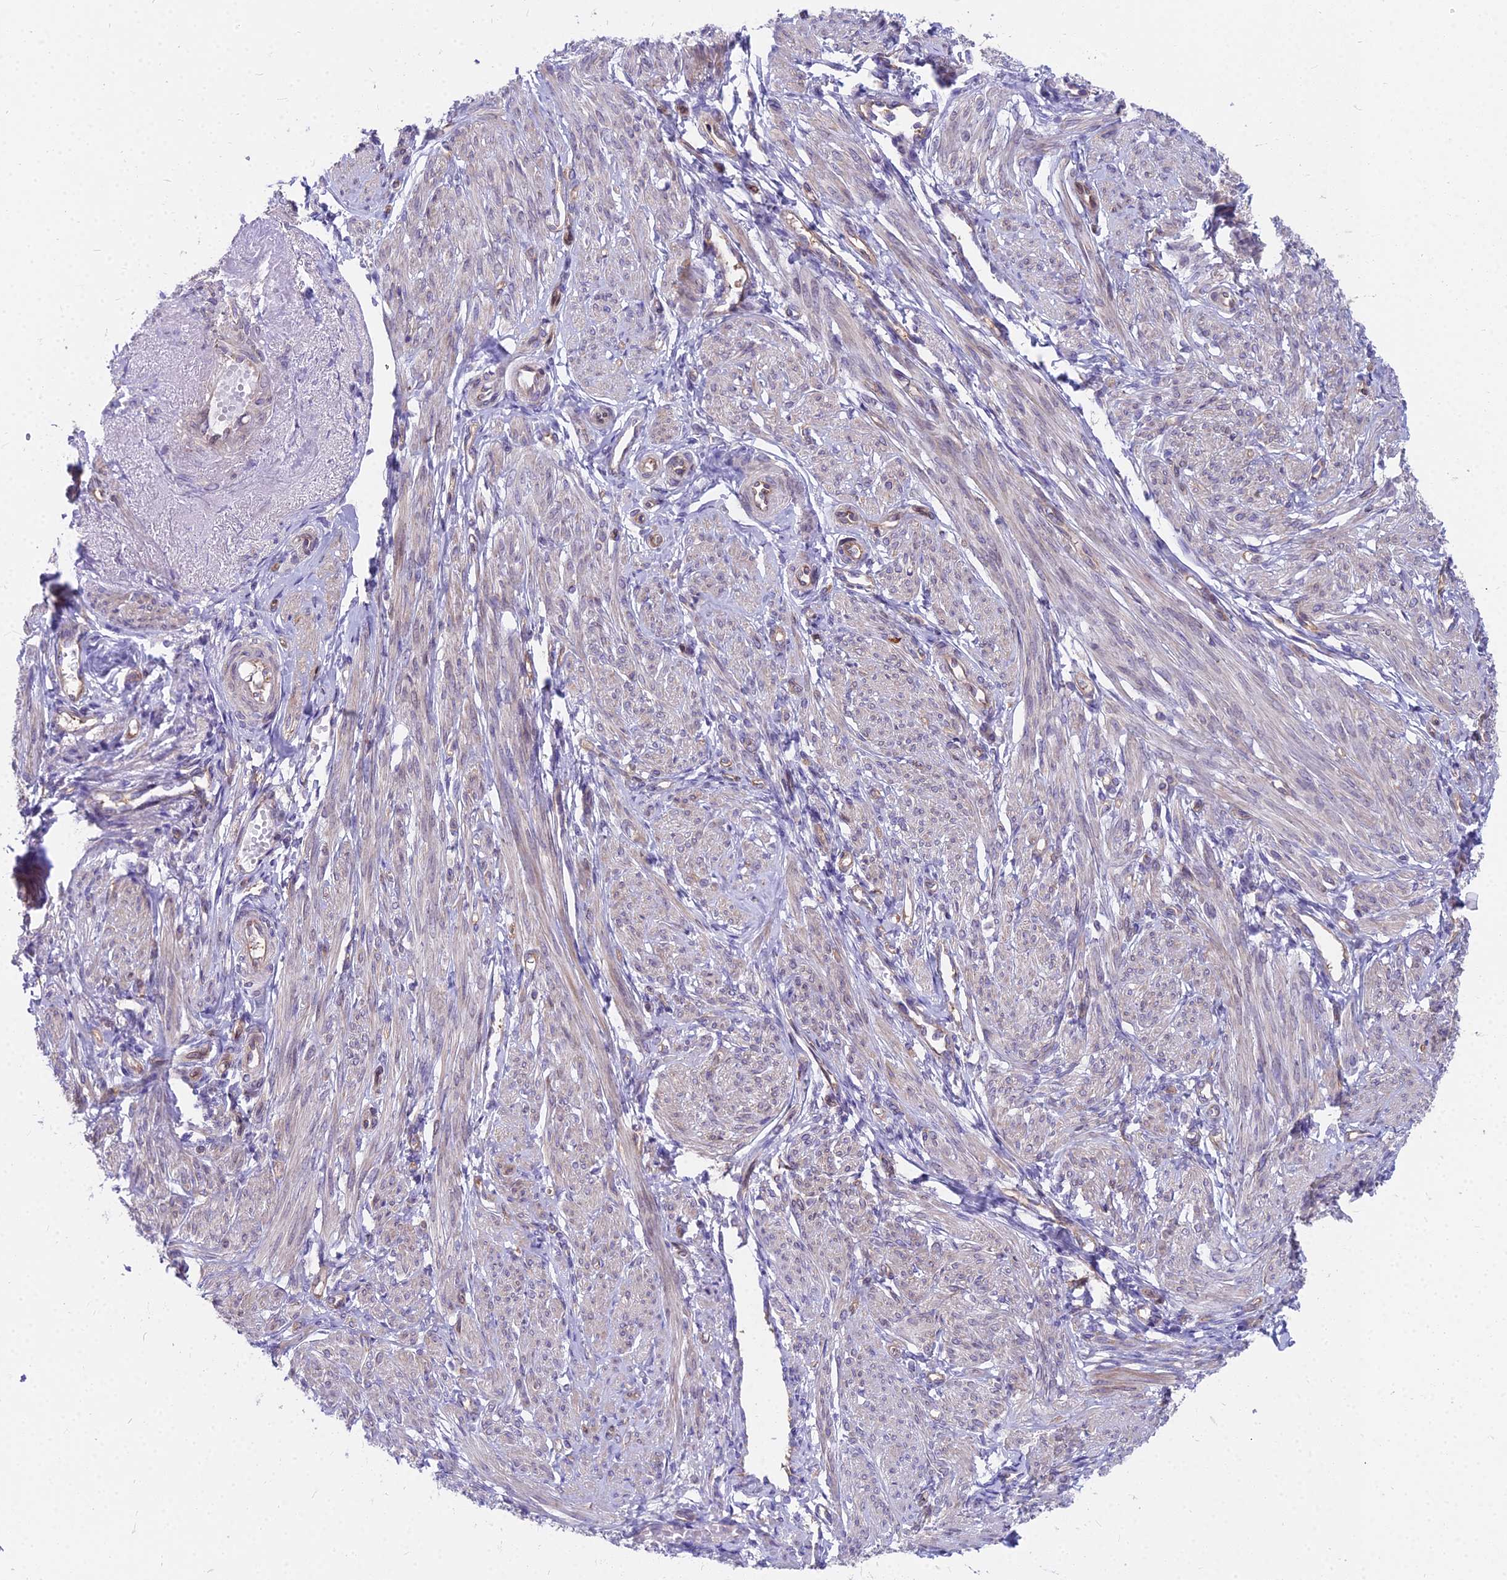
{"staining": {"intensity": "moderate", "quantity": "25%-75%", "location": "cytoplasmic/membranous"}, "tissue": "smooth muscle", "cell_type": "Smooth muscle cells", "image_type": "normal", "snomed": [{"axis": "morphology", "description": "Normal tissue, NOS"}, {"axis": "topography", "description": "Smooth muscle"}], "caption": "Moderate cytoplasmic/membranous positivity is seen in approximately 25%-75% of smooth muscle cells in benign smooth muscle.", "gene": "HLA", "patient": {"sex": "female", "age": 39}}